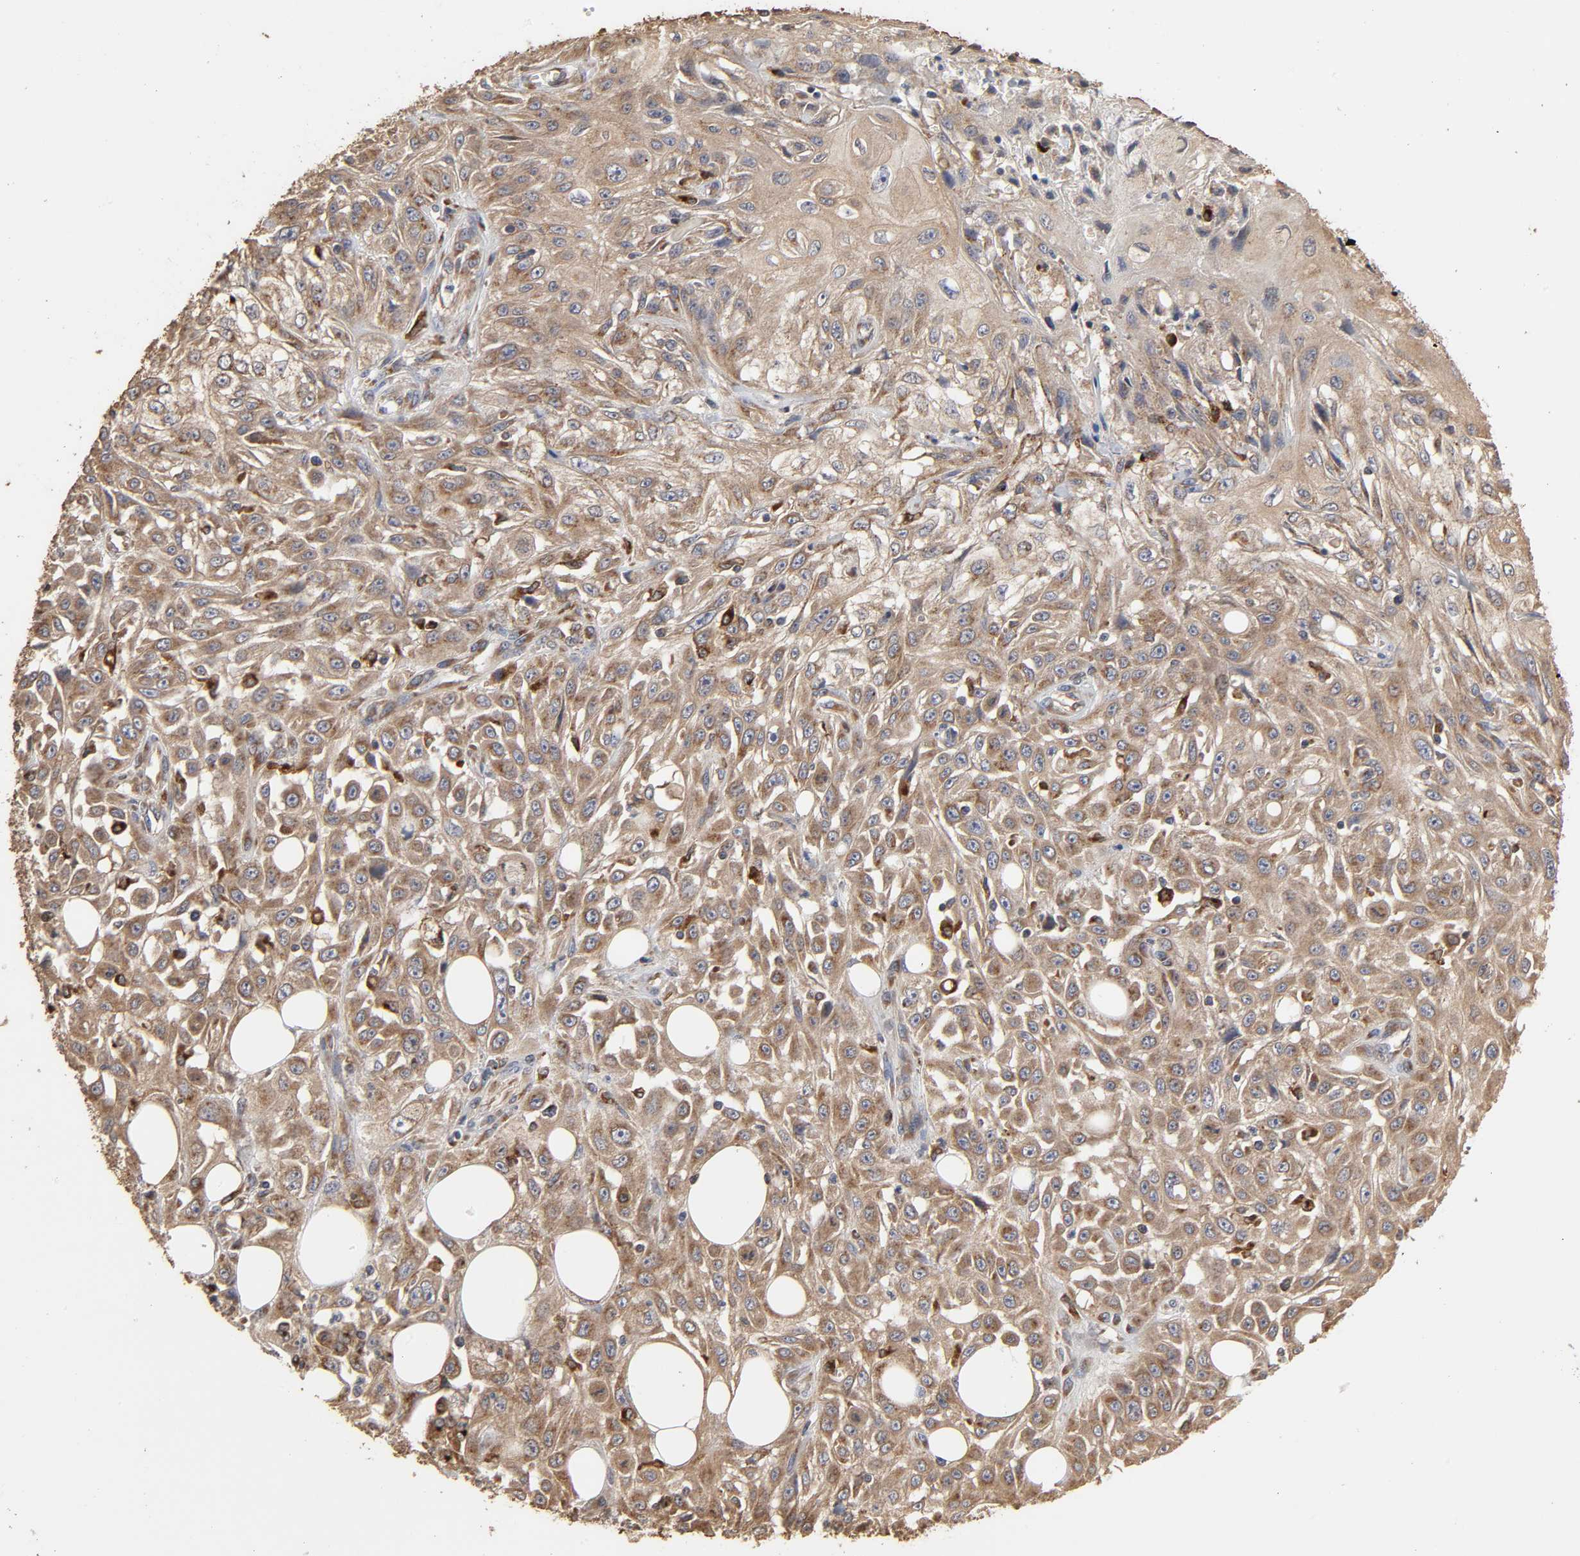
{"staining": {"intensity": "moderate", "quantity": ">75%", "location": "cytoplasmic/membranous"}, "tissue": "skin cancer", "cell_type": "Tumor cells", "image_type": "cancer", "snomed": [{"axis": "morphology", "description": "Squamous cell carcinoma, NOS"}, {"axis": "topography", "description": "Skin"}], "caption": "A brown stain labels moderate cytoplasmic/membranous positivity of a protein in skin squamous cell carcinoma tumor cells. (brown staining indicates protein expression, while blue staining denotes nuclei).", "gene": "GNPTG", "patient": {"sex": "male", "age": 75}}